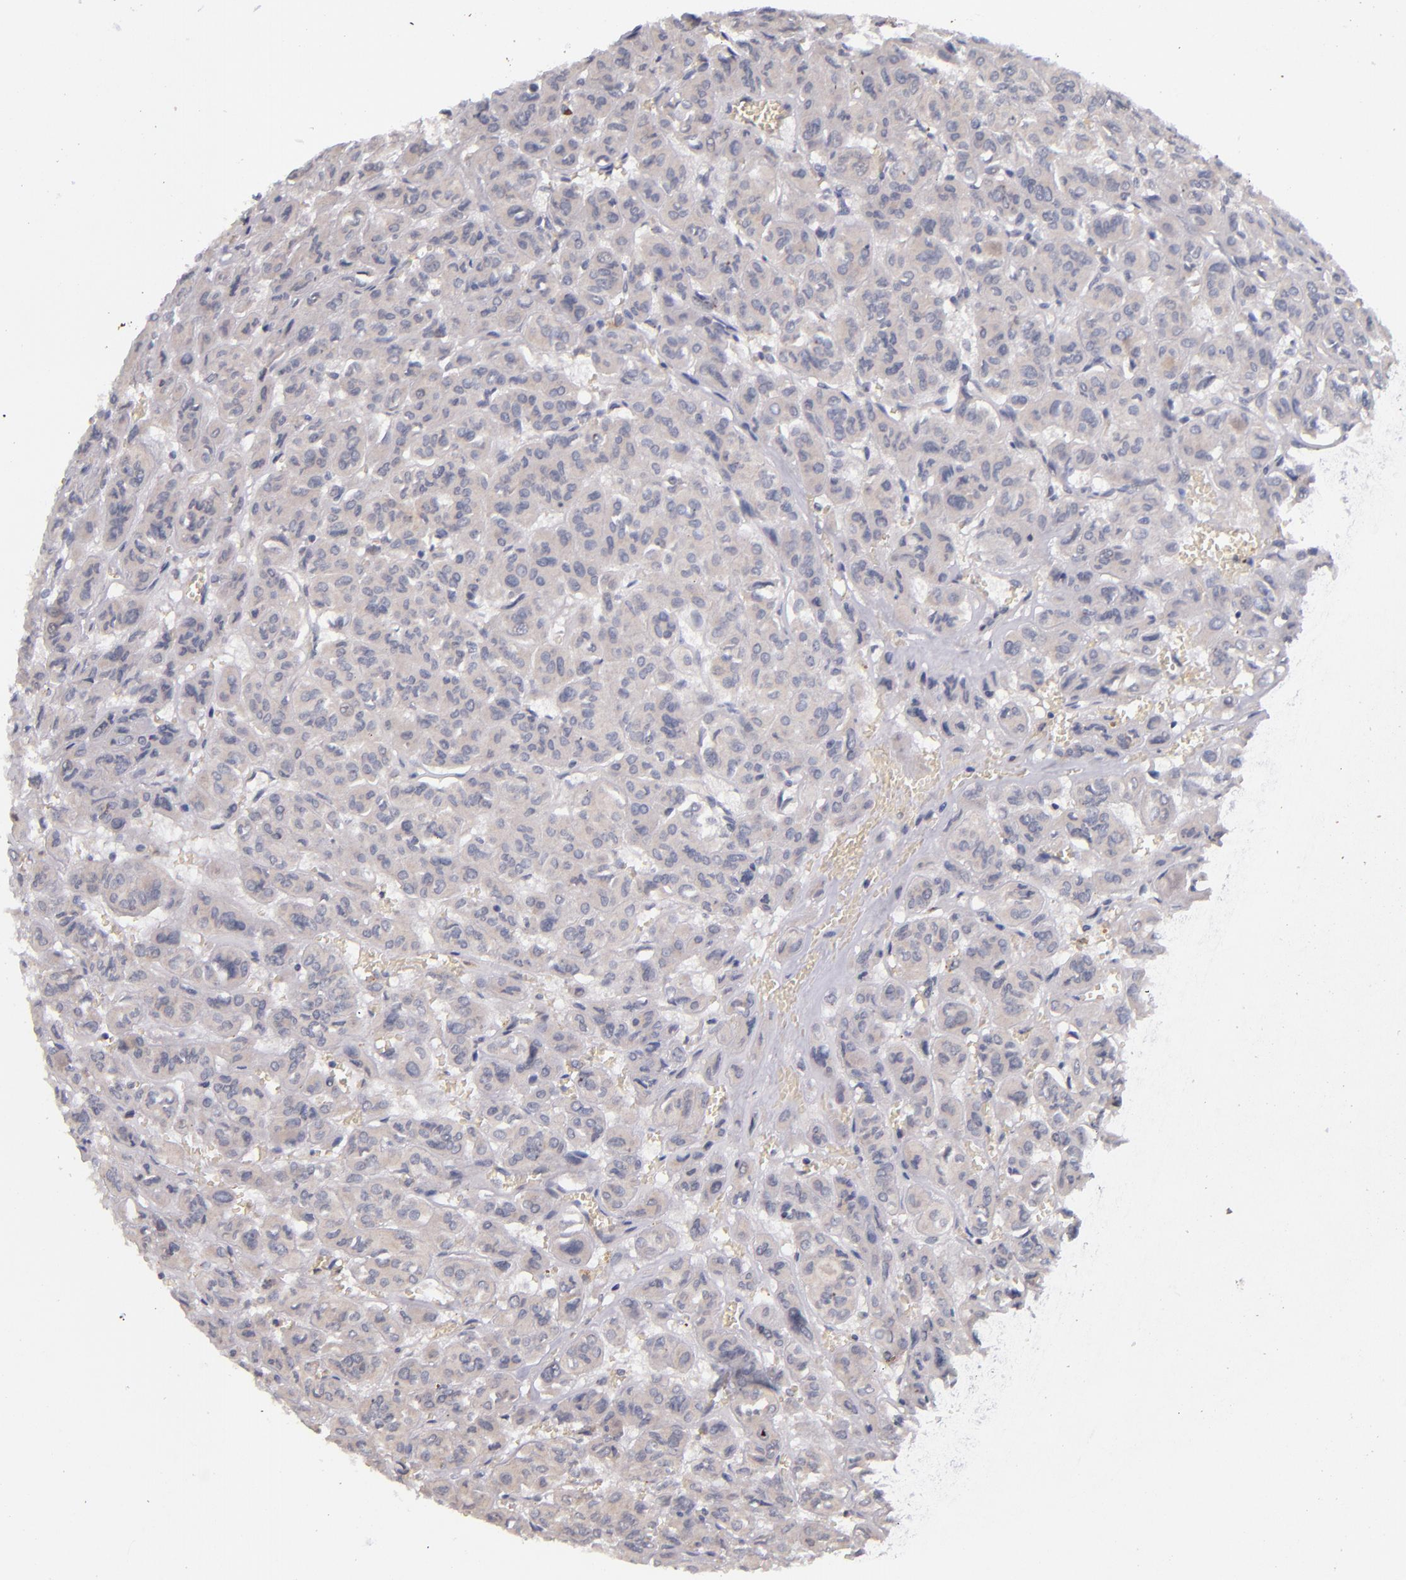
{"staining": {"intensity": "weak", "quantity": "25%-75%", "location": "cytoplasmic/membranous"}, "tissue": "thyroid cancer", "cell_type": "Tumor cells", "image_type": "cancer", "snomed": [{"axis": "morphology", "description": "Follicular adenoma carcinoma, NOS"}, {"axis": "topography", "description": "Thyroid gland"}], "caption": "An image showing weak cytoplasmic/membranous positivity in approximately 25%-75% of tumor cells in thyroid follicular adenoma carcinoma, as visualized by brown immunohistochemical staining.", "gene": "TSC2", "patient": {"sex": "female", "age": 71}}